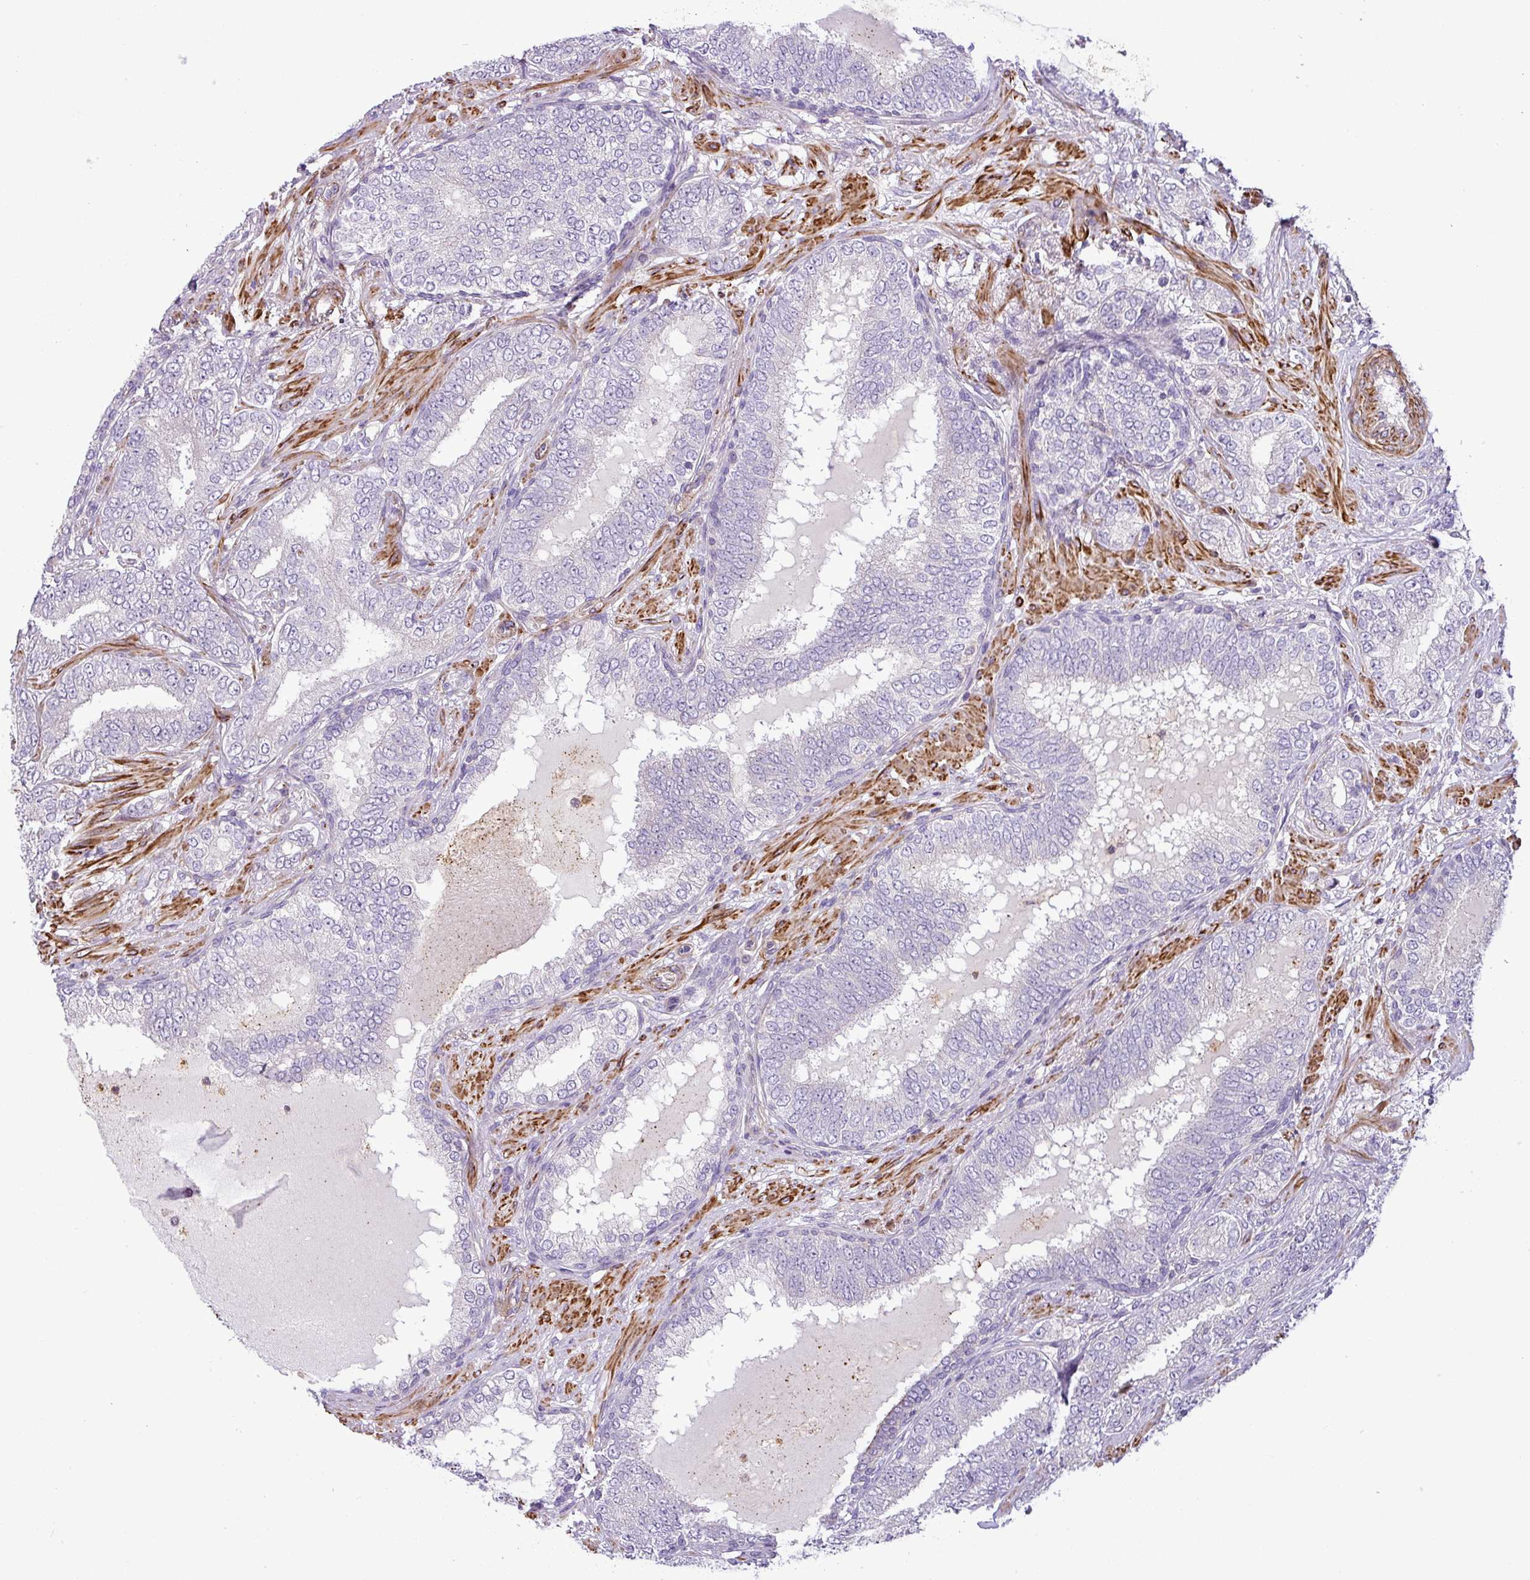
{"staining": {"intensity": "negative", "quantity": "none", "location": "none"}, "tissue": "prostate cancer", "cell_type": "Tumor cells", "image_type": "cancer", "snomed": [{"axis": "morphology", "description": "Adenocarcinoma, High grade"}, {"axis": "topography", "description": "Prostate"}], "caption": "Tumor cells are negative for brown protein staining in prostate cancer (high-grade adenocarcinoma).", "gene": "NBEAL2", "patient": {"sex": "male", "age": 72}}